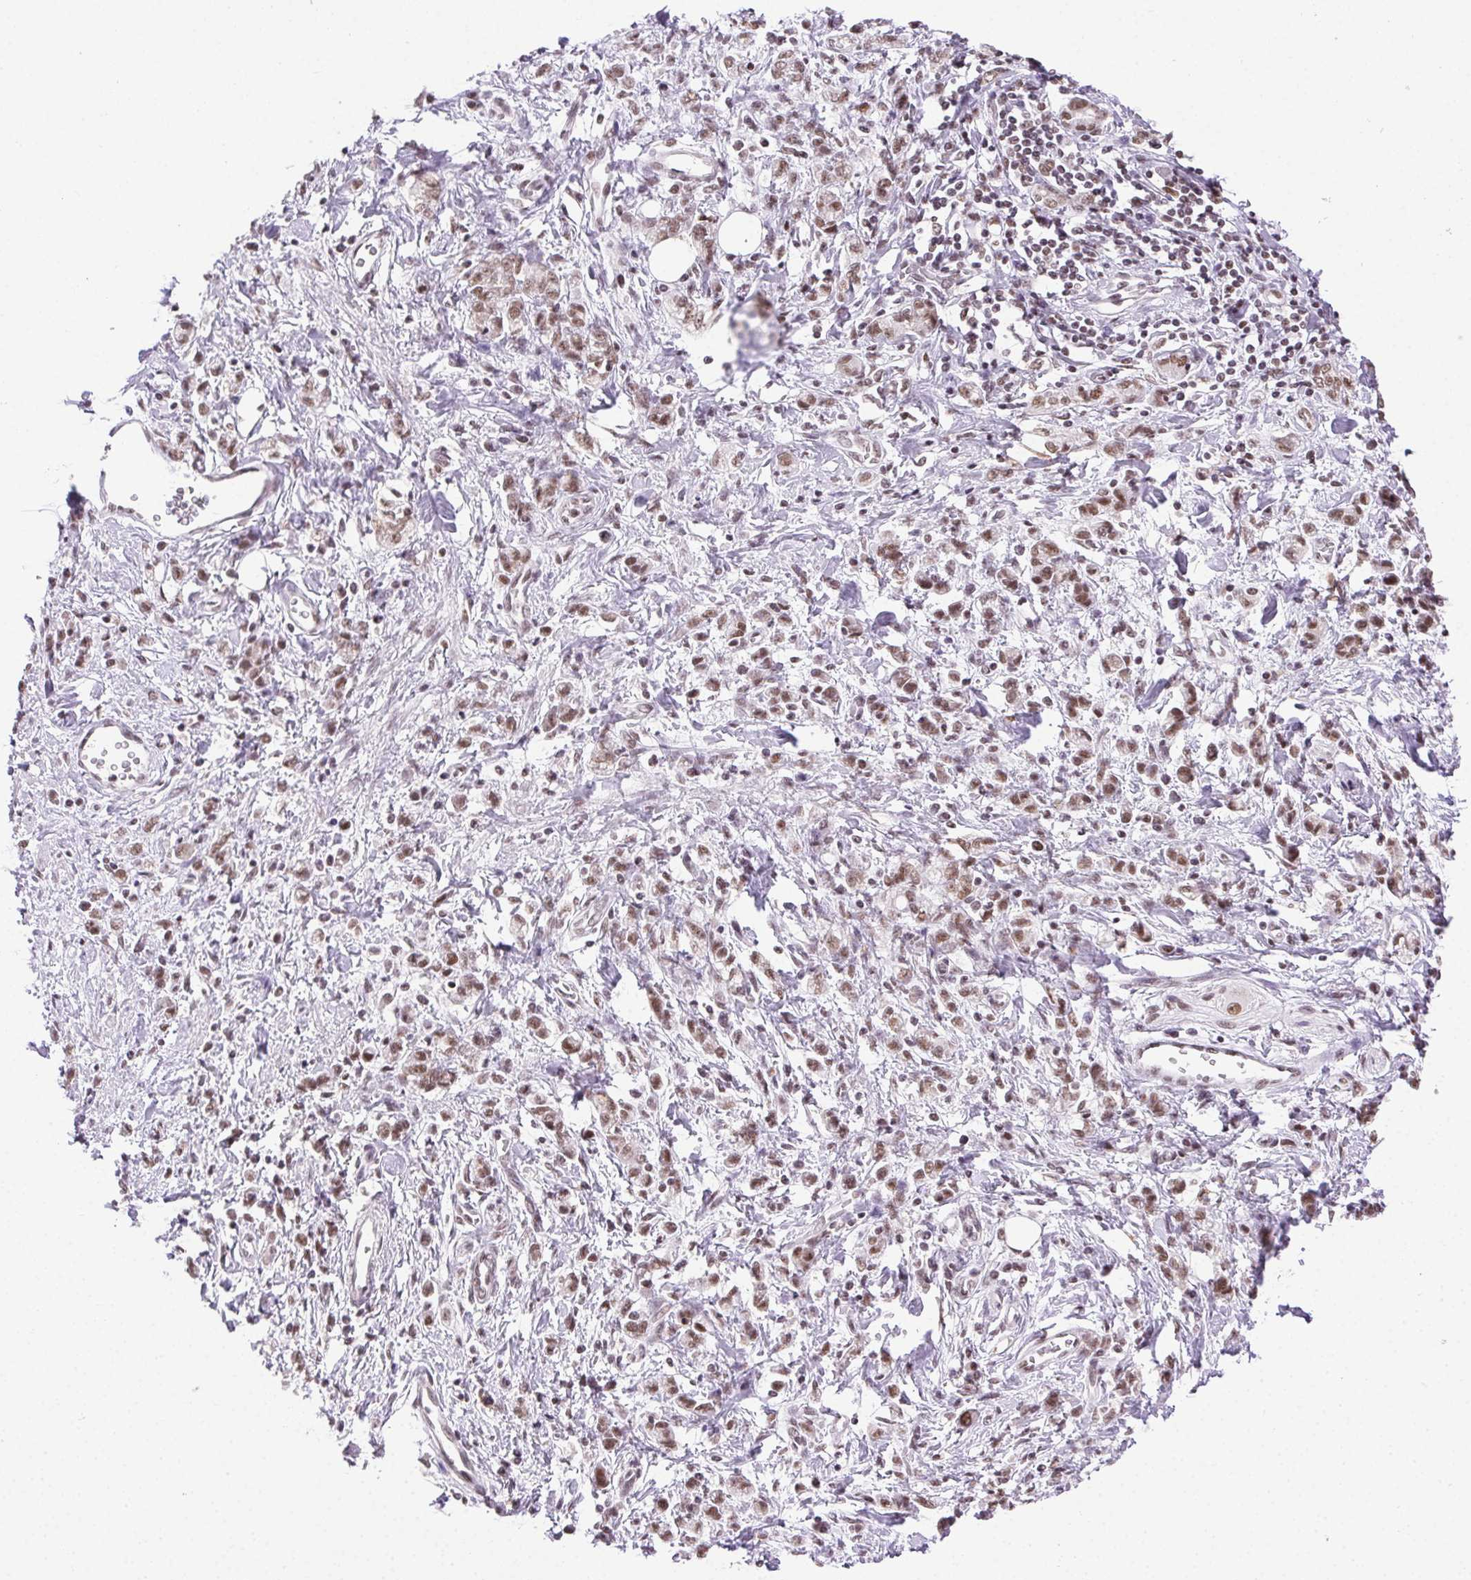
{"staining": {"intensity": "moderate", "quantity": ">75%", "location": "nuclear"}, "tissue": "stomach cancer", "cell_type": "Tumor cells", "image_type": "cancer", "snomed": [{"axis": "morphology", "description": "Adenocarcinoma, NOS"}, {"axis": "topography", "description": "Stomach"}], "caption": "Tumor cells display medium levels of moderate nuclear positivity in approximately >75% of cells in stomach cancer (adenocarcinoma).", "gene": "TRA2B", "patient": {"sex": "male", "age": 77}}